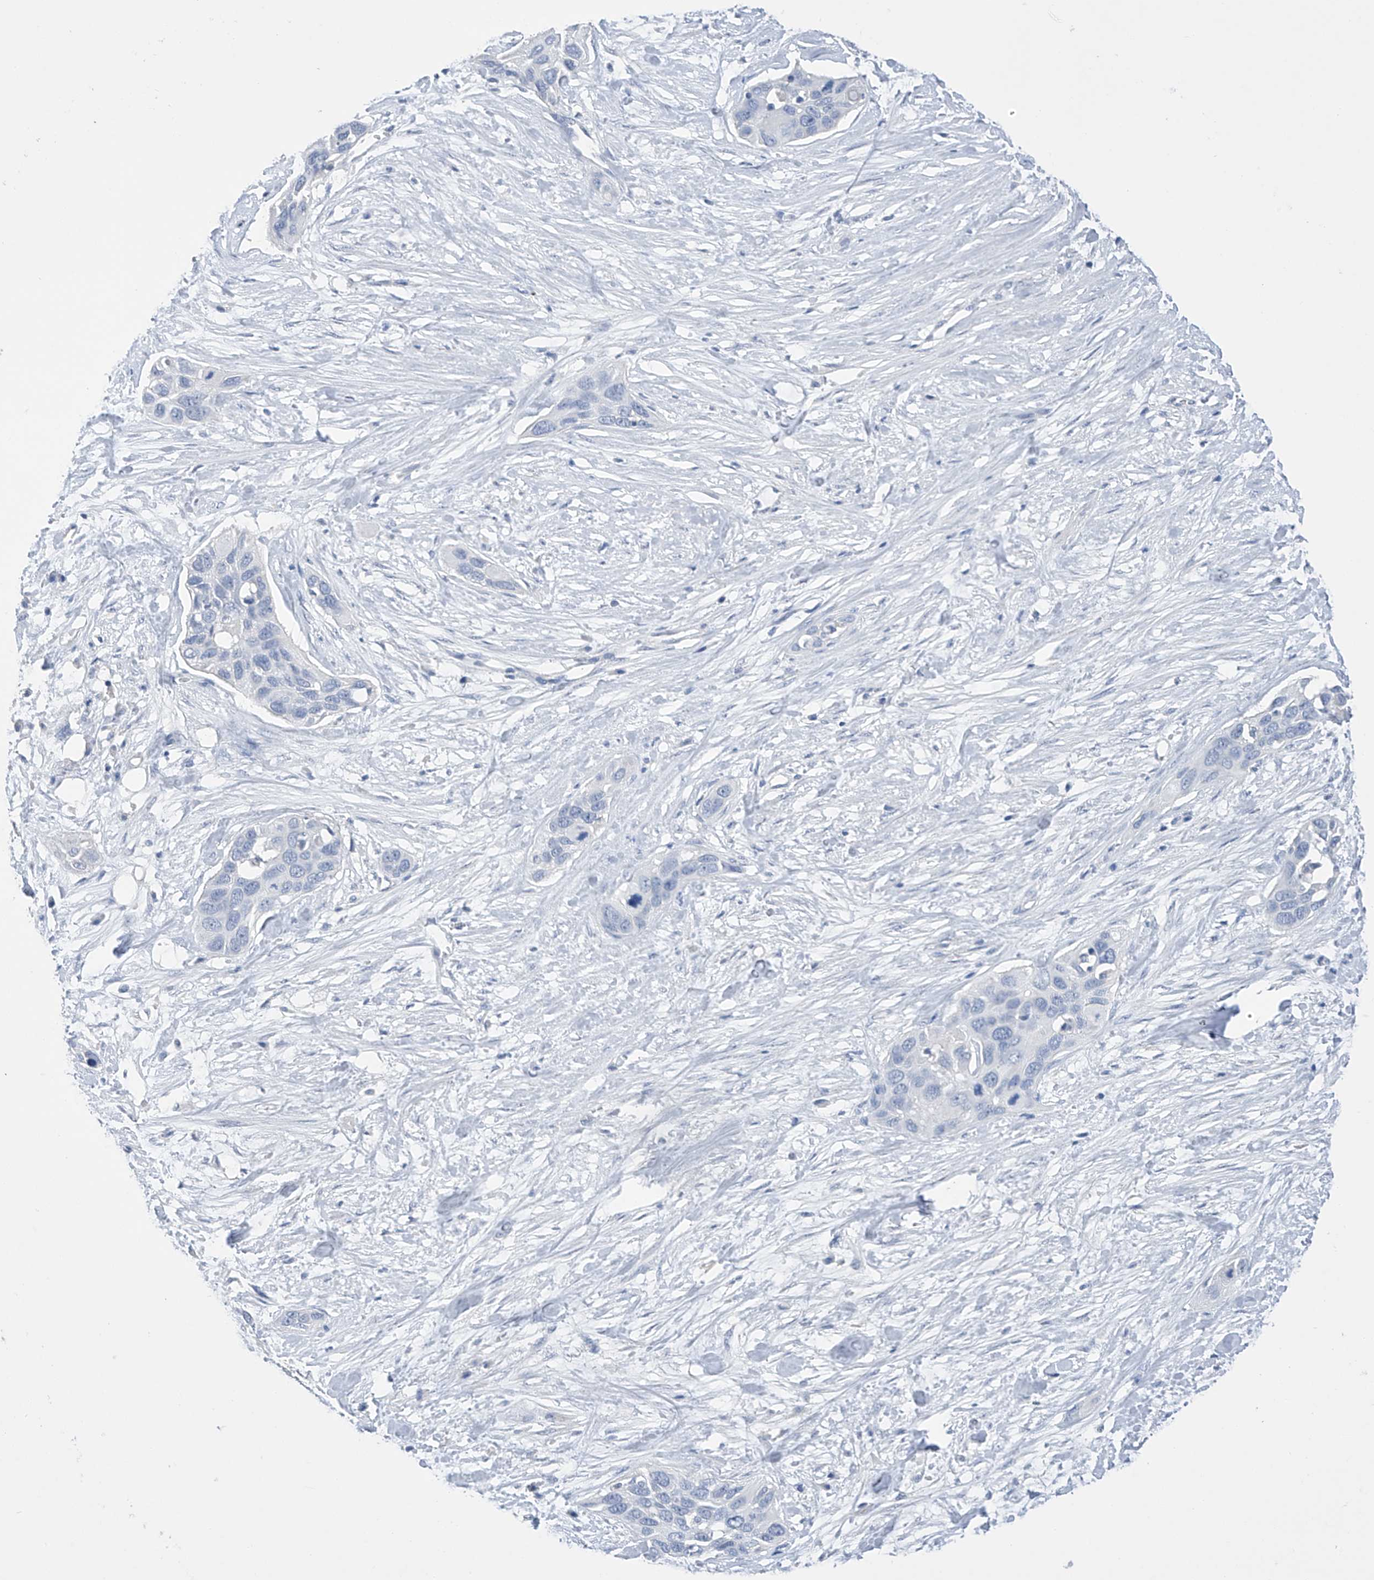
{"staining": {"intensity": "negative", "quantity": "none", "location": "none"}, "tissue": "pancreatic cancer", "cell_type": "Tumor cells", "image_type": "cancer", "snomed": [{"axis": "morphology", "description": "Adenocarcinoma, NOS"}, {"axis": "topography", "description": "Pancreas"}], "caption": "Human adenocarcinoma (pancreatic) stained for a protein using immunohistochemistry (IHC) displays no expression in tumor cells.", "gene": "ADRA1A", "patient": {"sex": "female", "age": 60}}